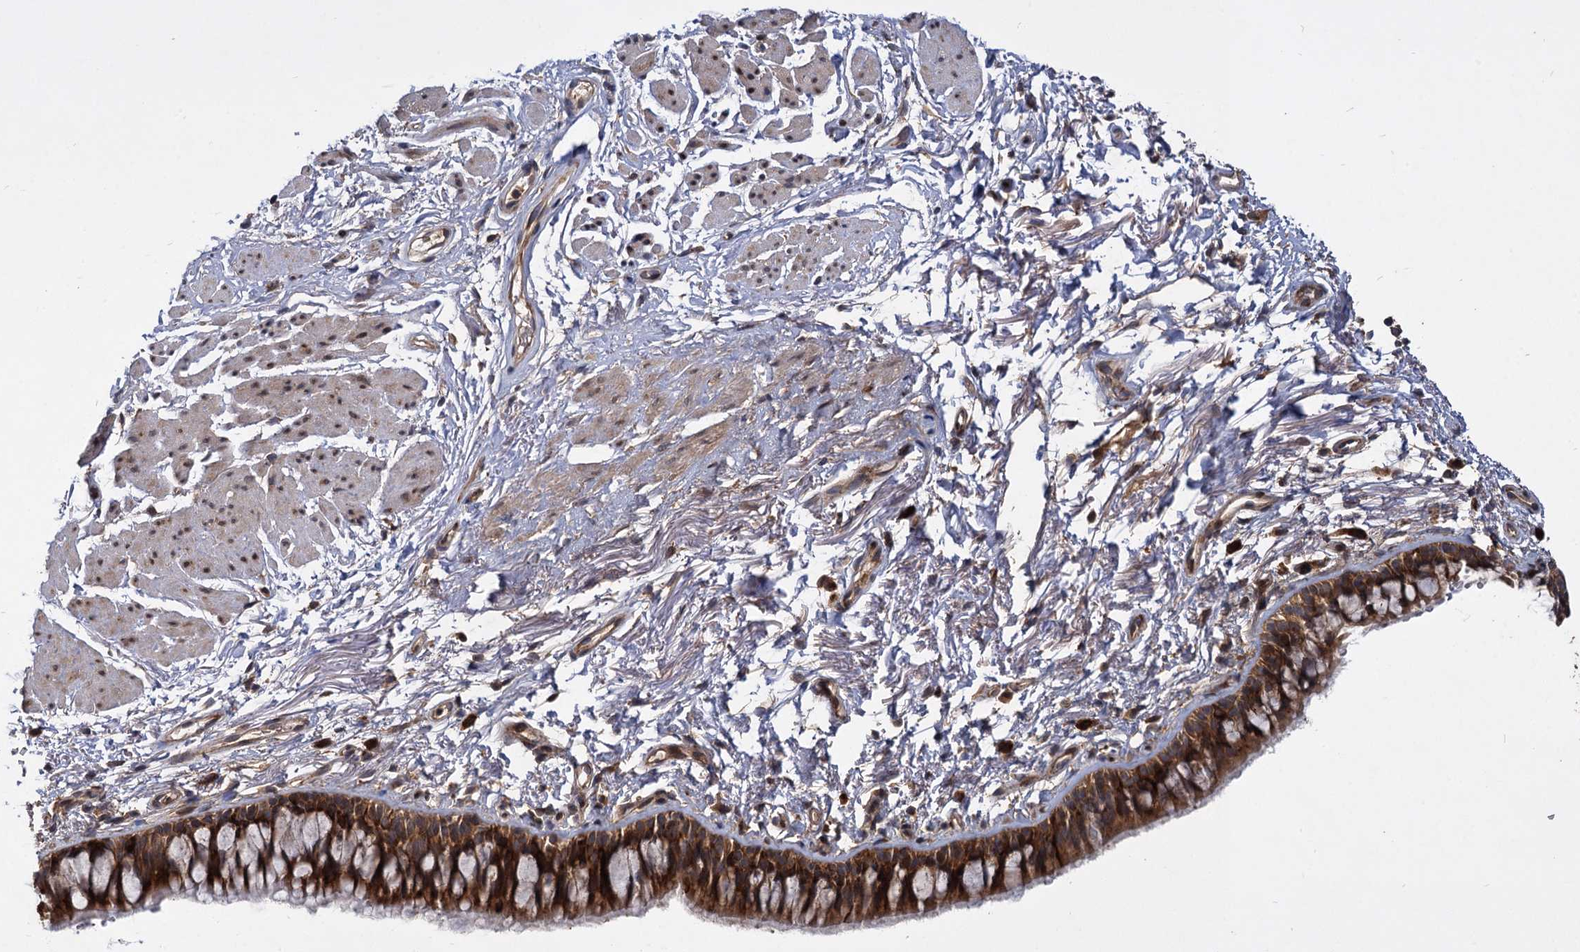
{"staining": {"intensity": "strong", "quantity": ">75%", "location": "cytoplasmic/membranous"}, "tissue": "bronchus", "cell_type": "Respiratory epithelial cells", "image_type": "normal", "snomed": [{"axis": "morphology", "description": "Normal tissue, NOS"}, {"axis": "topography", "description": "Cartilage tissue"}, {"axis": "topography", "description": "Bronchus"}], "caption": "IHC photomicrograph of normal human bronchus stained for a protein (brown), which exhibits high levels of strong cytoplasmic/membranous expression in about >75% of respiratory epithelial cells.", "gene": "INPPL1", "patient": {"sex": "female", "age": 73}}